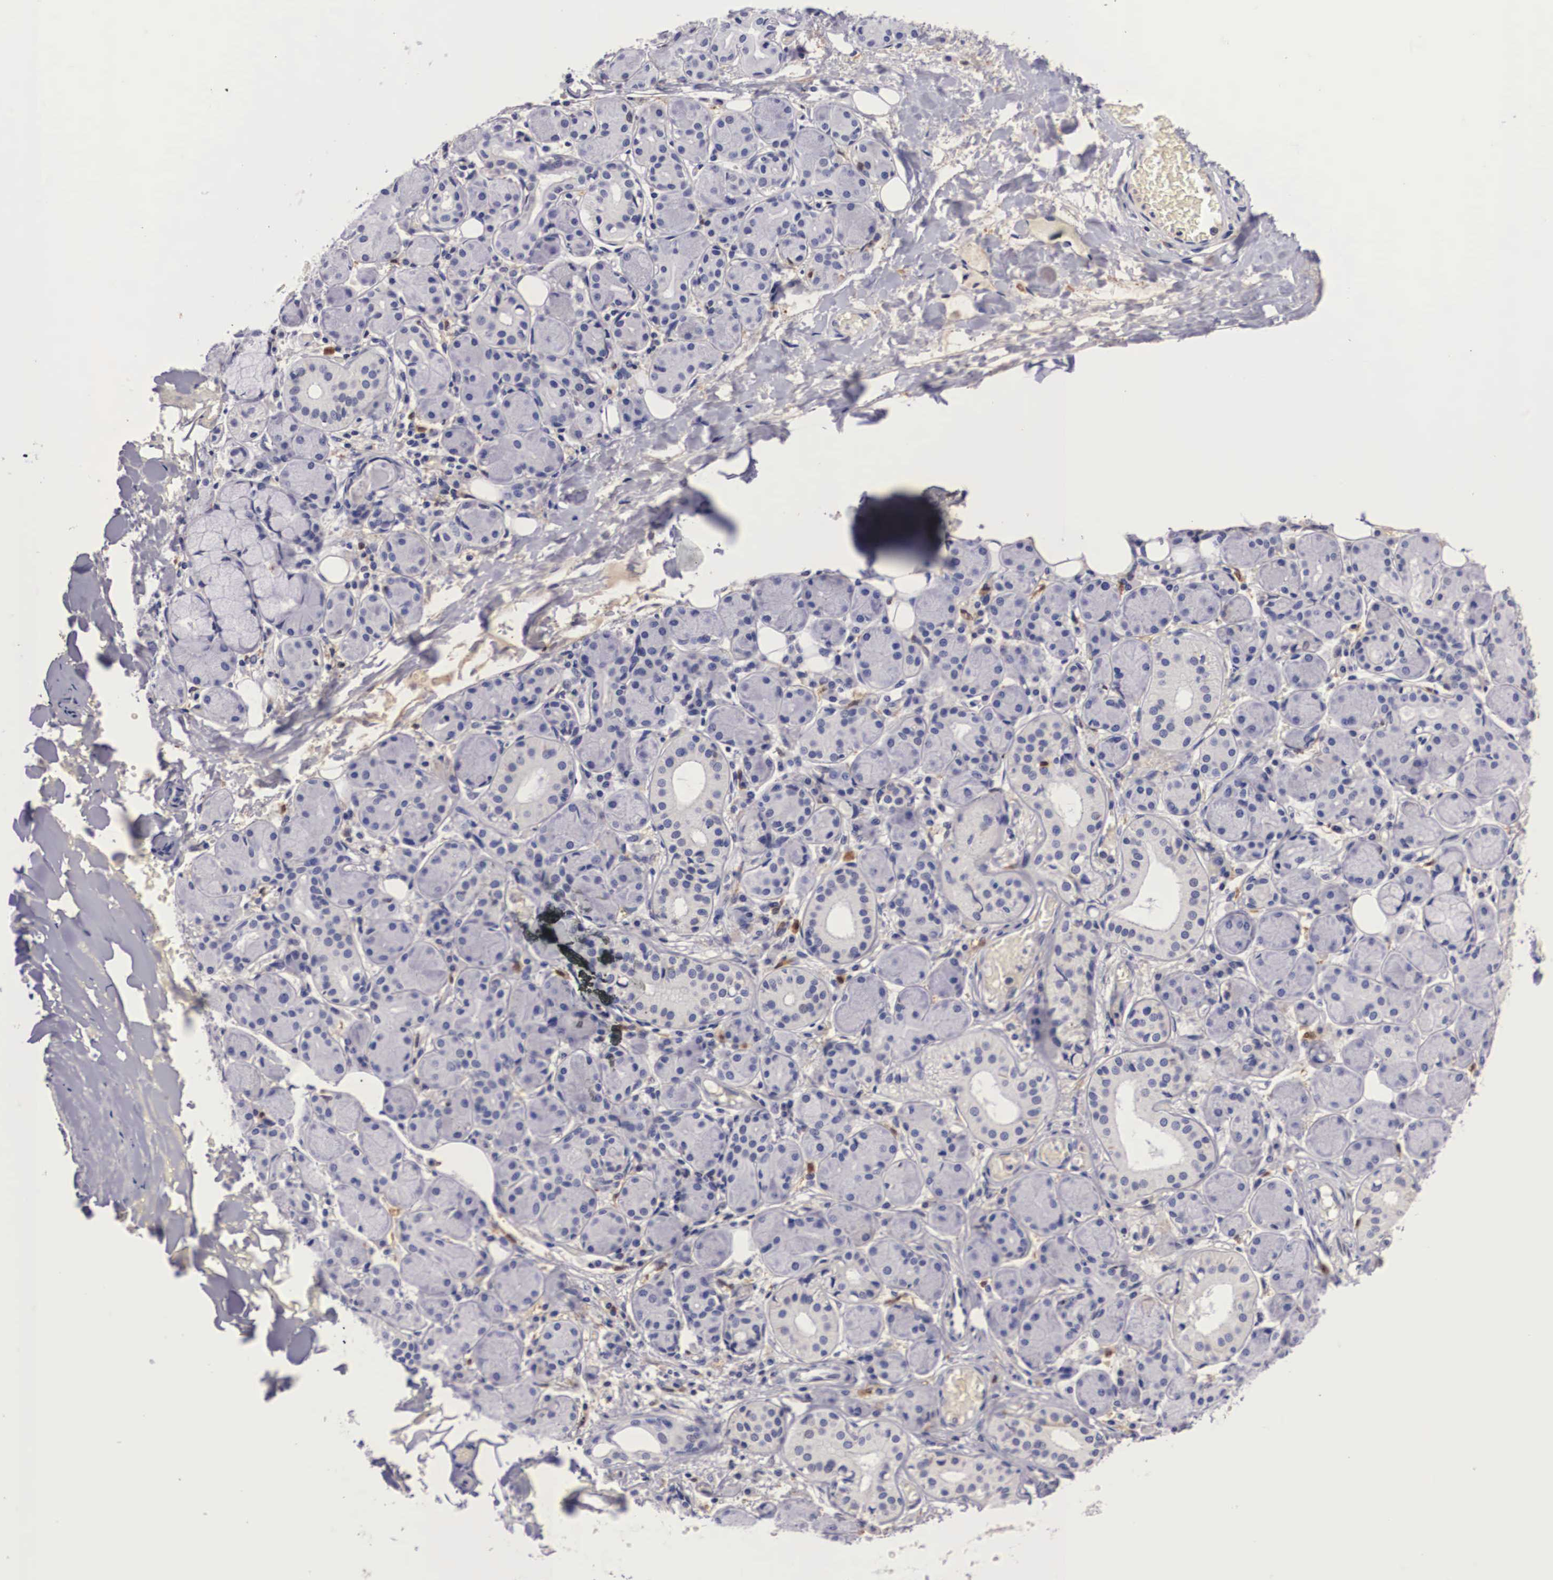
{"staining": {"intensity": "negative", "quantity": "none", "location": "none"}, "tissue": "salivary gland", "cell_type": "Glandular cells", "image_type": "normal", "snomed": [{"axis": "morphology", "description": "Normal tissue, NOS"}, {"axis": "topography", "description": "Salivary gland"}, {"axis": "topography", "description": "Peripheral nerve tissue"}], "caption": "Protein analysis of benign salivary gland exhibits no significant positivity in glandular cells.", "gene": "RENBP", "patient": {"sex": "male", "age": 62}}